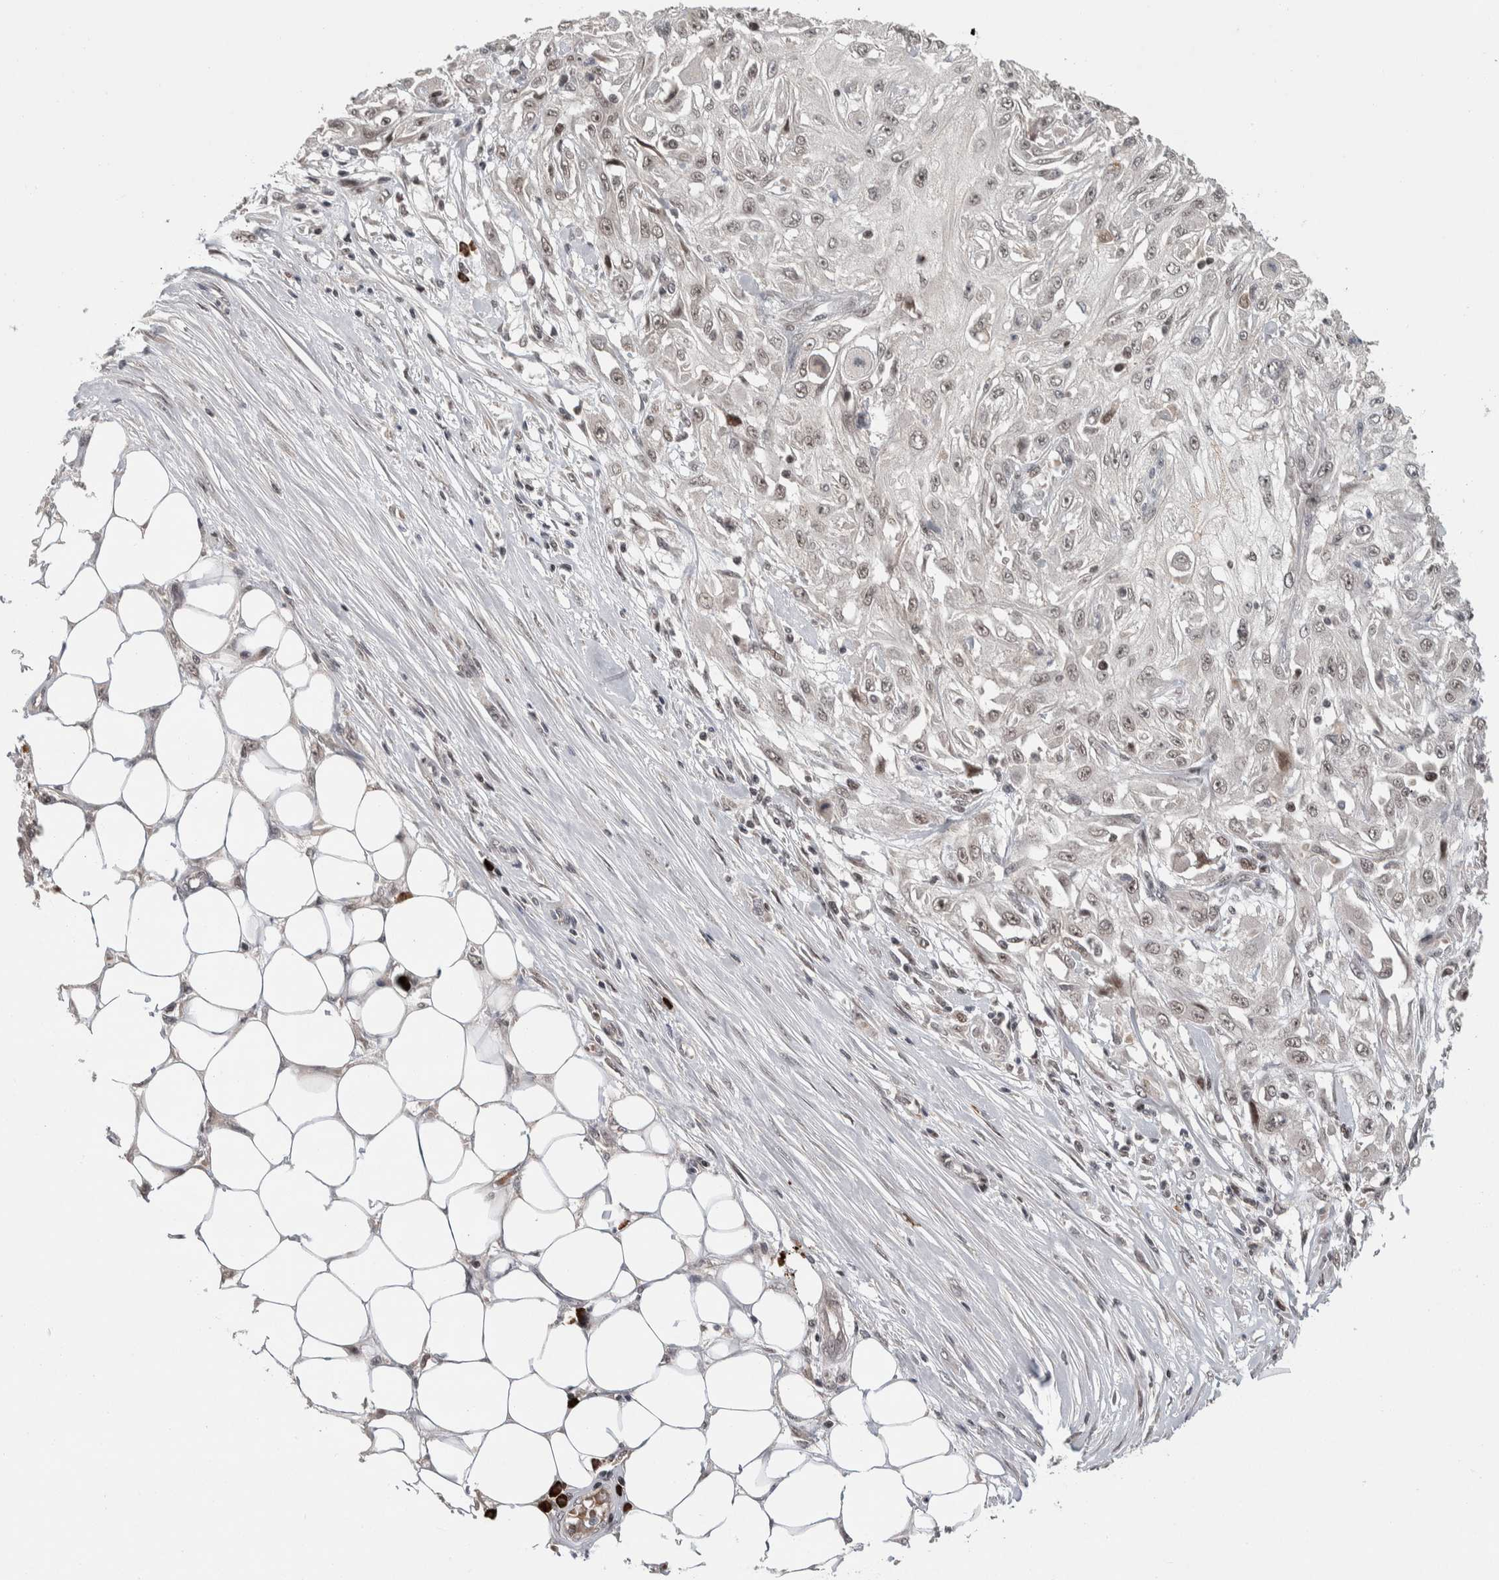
{"staining": {"intensity": "weak", "quantity": "<25%", "location": "nuclear"}, "tissue": "skin cancer", "cell_type": "Tumor cells", "image_type": "cancer", "snomed": [{"axis": "morphology", "description": "Squamous cell carcinoma, NOS"}, {"axis": "morphology", "description": "Squamous cell carcinoma, metastatic, NOS"}, {"axis": "topography", "description": "Skin"}, {"axis": "topography", "description": "Lymph node"}], "caption": "Tumor cells are negative for brown protein staining in squamous cell carcinoma (skin).", "gene": "ZNF592", "patient": {"sex": "male", "age": 75}}